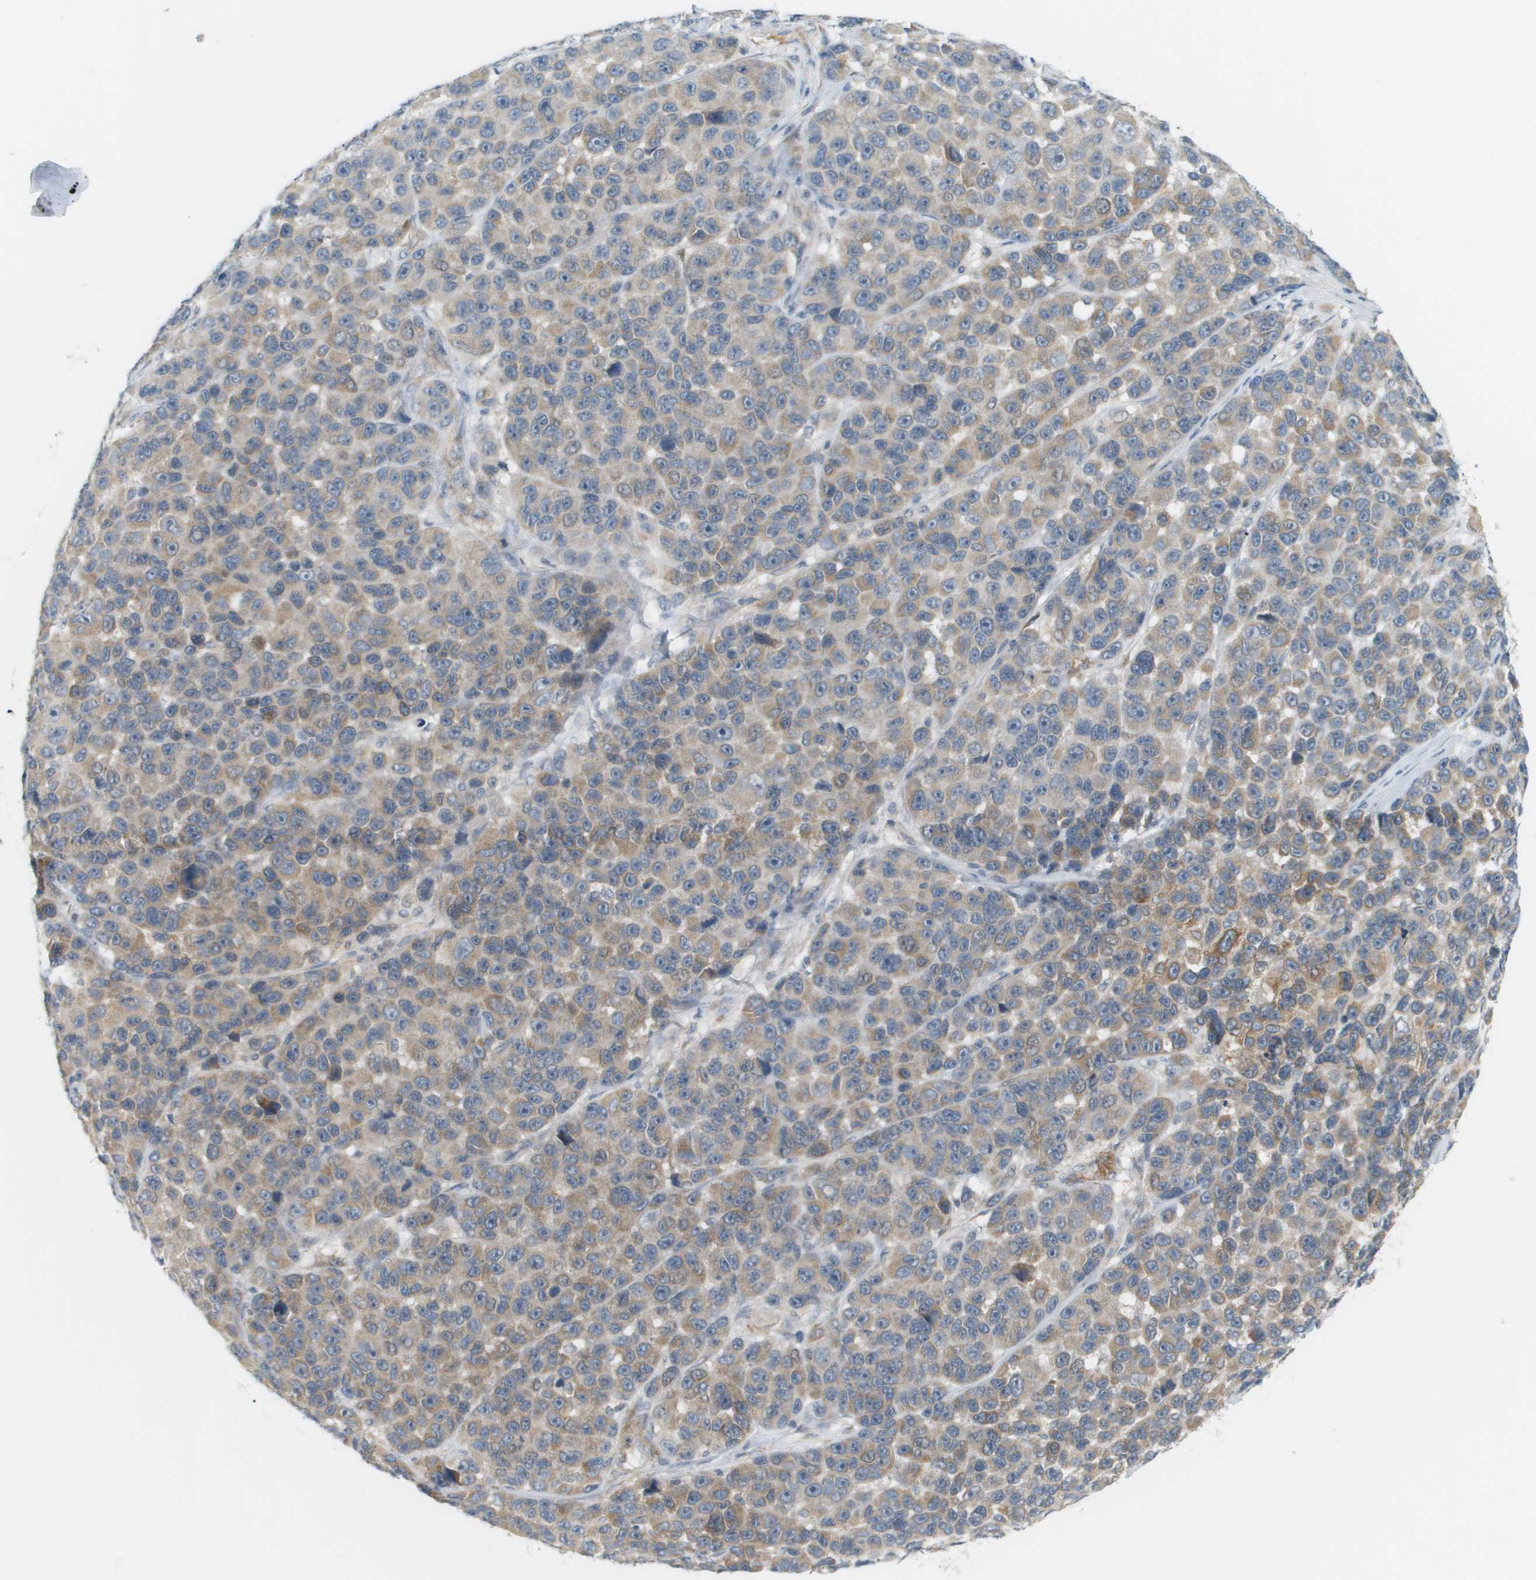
{"staining": {"intensity": "moderate", "quantity": "25%-75%", "location": "cytoplasmic/membranous"}, "tissue": "melanoma", "cell_type": "Tumor cells", "image_type": "cancer", "snomed": [{"axis": "morphology", "description": "Malignant melanoma, NOS"}, {"axis": "topography", "description": "Skin"}], "caption": "Tumor cells show medium levels of moderate cytoplasmic/membranous staining in approximately 25%-75% of cells in melanoma.", "gene": "PROC", "patient": {"sex": "male", "age": 53}}